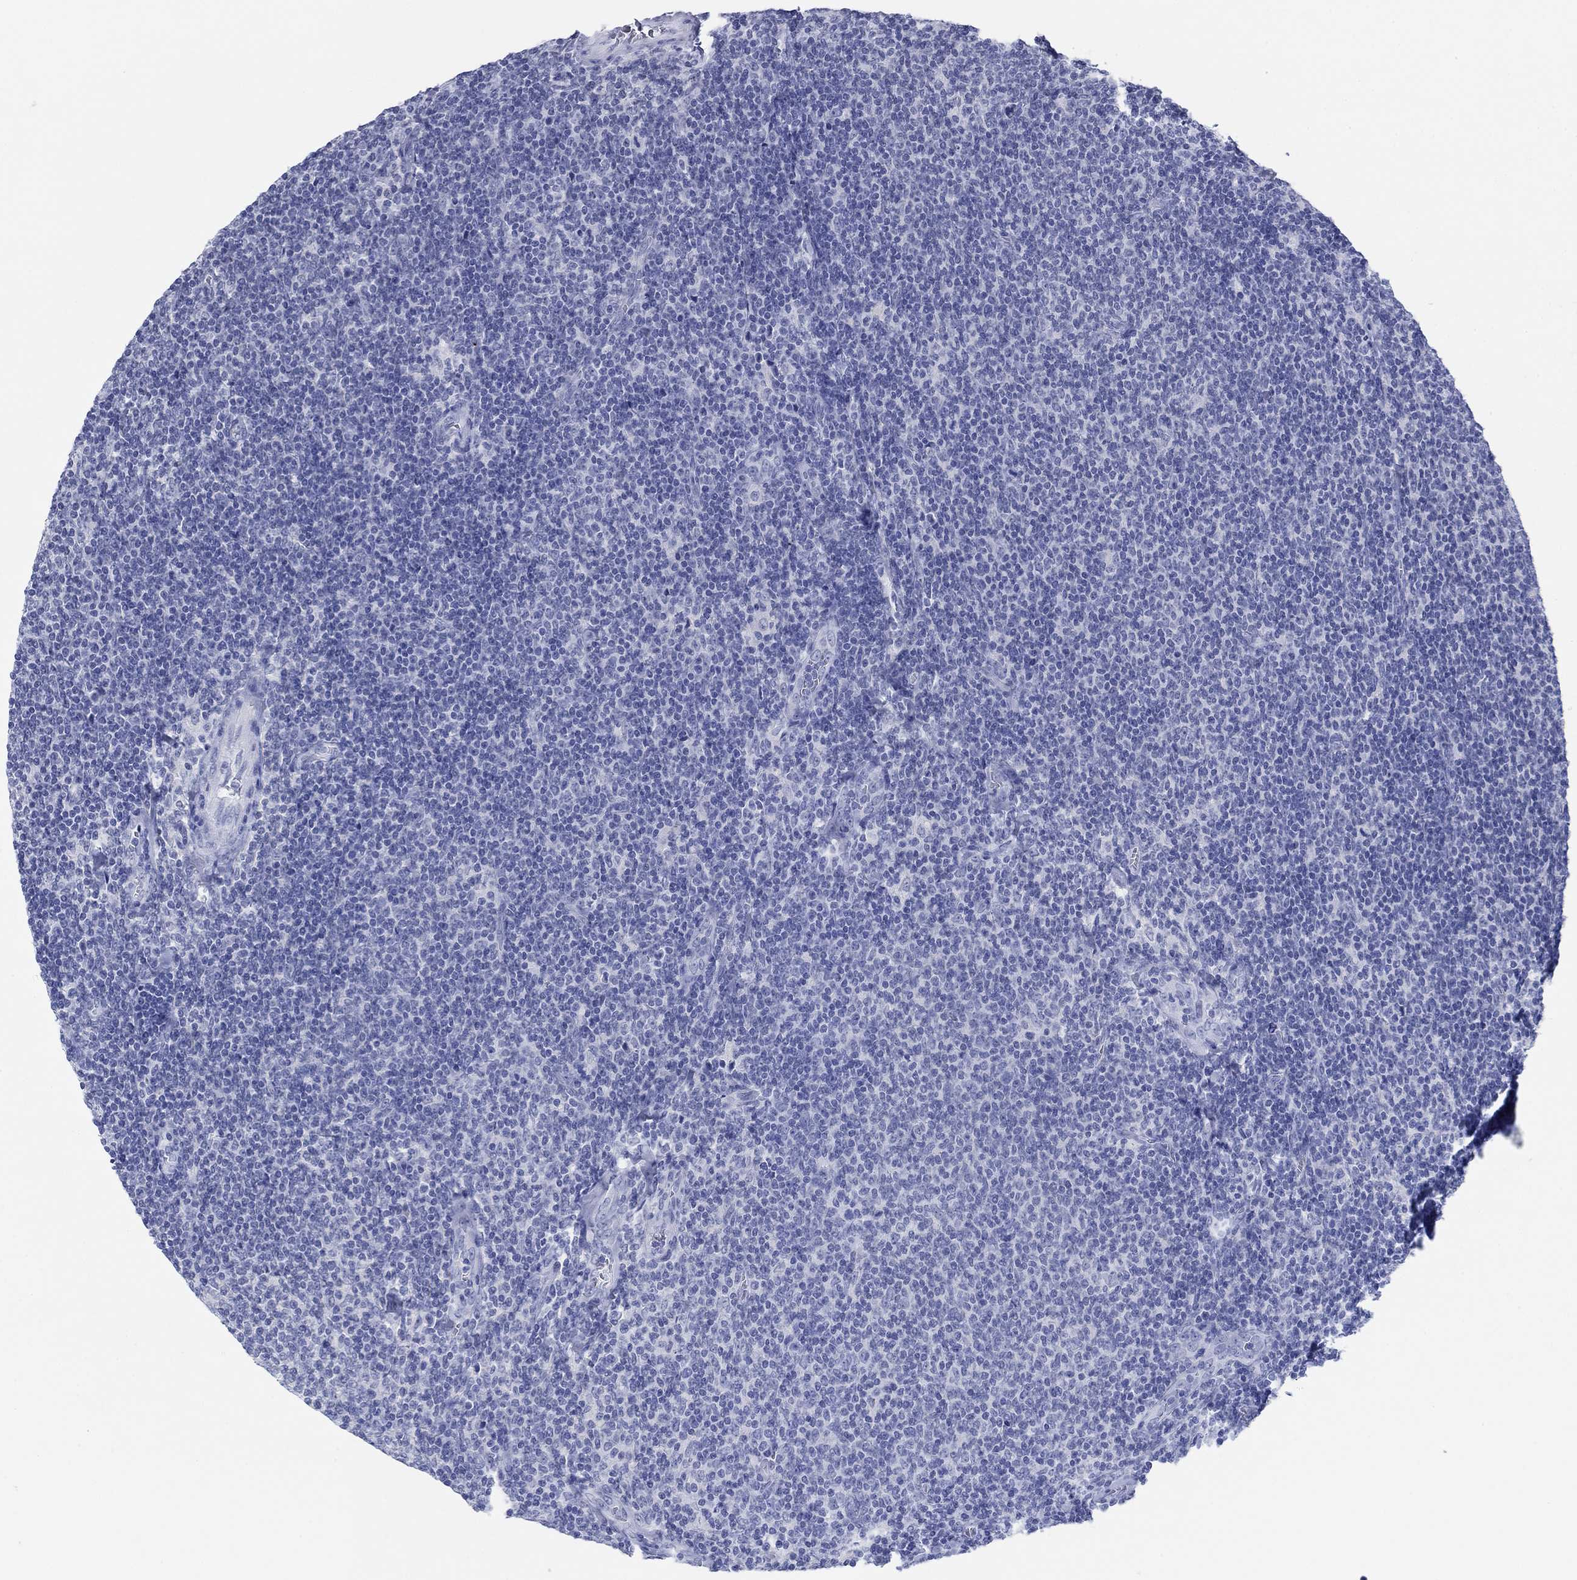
{"staining": {"intensity": "negative", "quantity": "none", "location": "none"}, "tissue": "lymphoma", "cell_type": "Tumor cells", "image_type": "cancer", "snomed": [{"axis": "morphology", "description": "Malignant lymphoma, non-Hodgkin's type, Low grade"}, {"axis": "topography", "description": "Lymph node"}], "caption": "Tumor cells show no significant staining in malignant lymphoma, non-Hodgkin's type (low-grade).", "gene": "PDYN", "patient": {"sex": "male", "age": 52}}